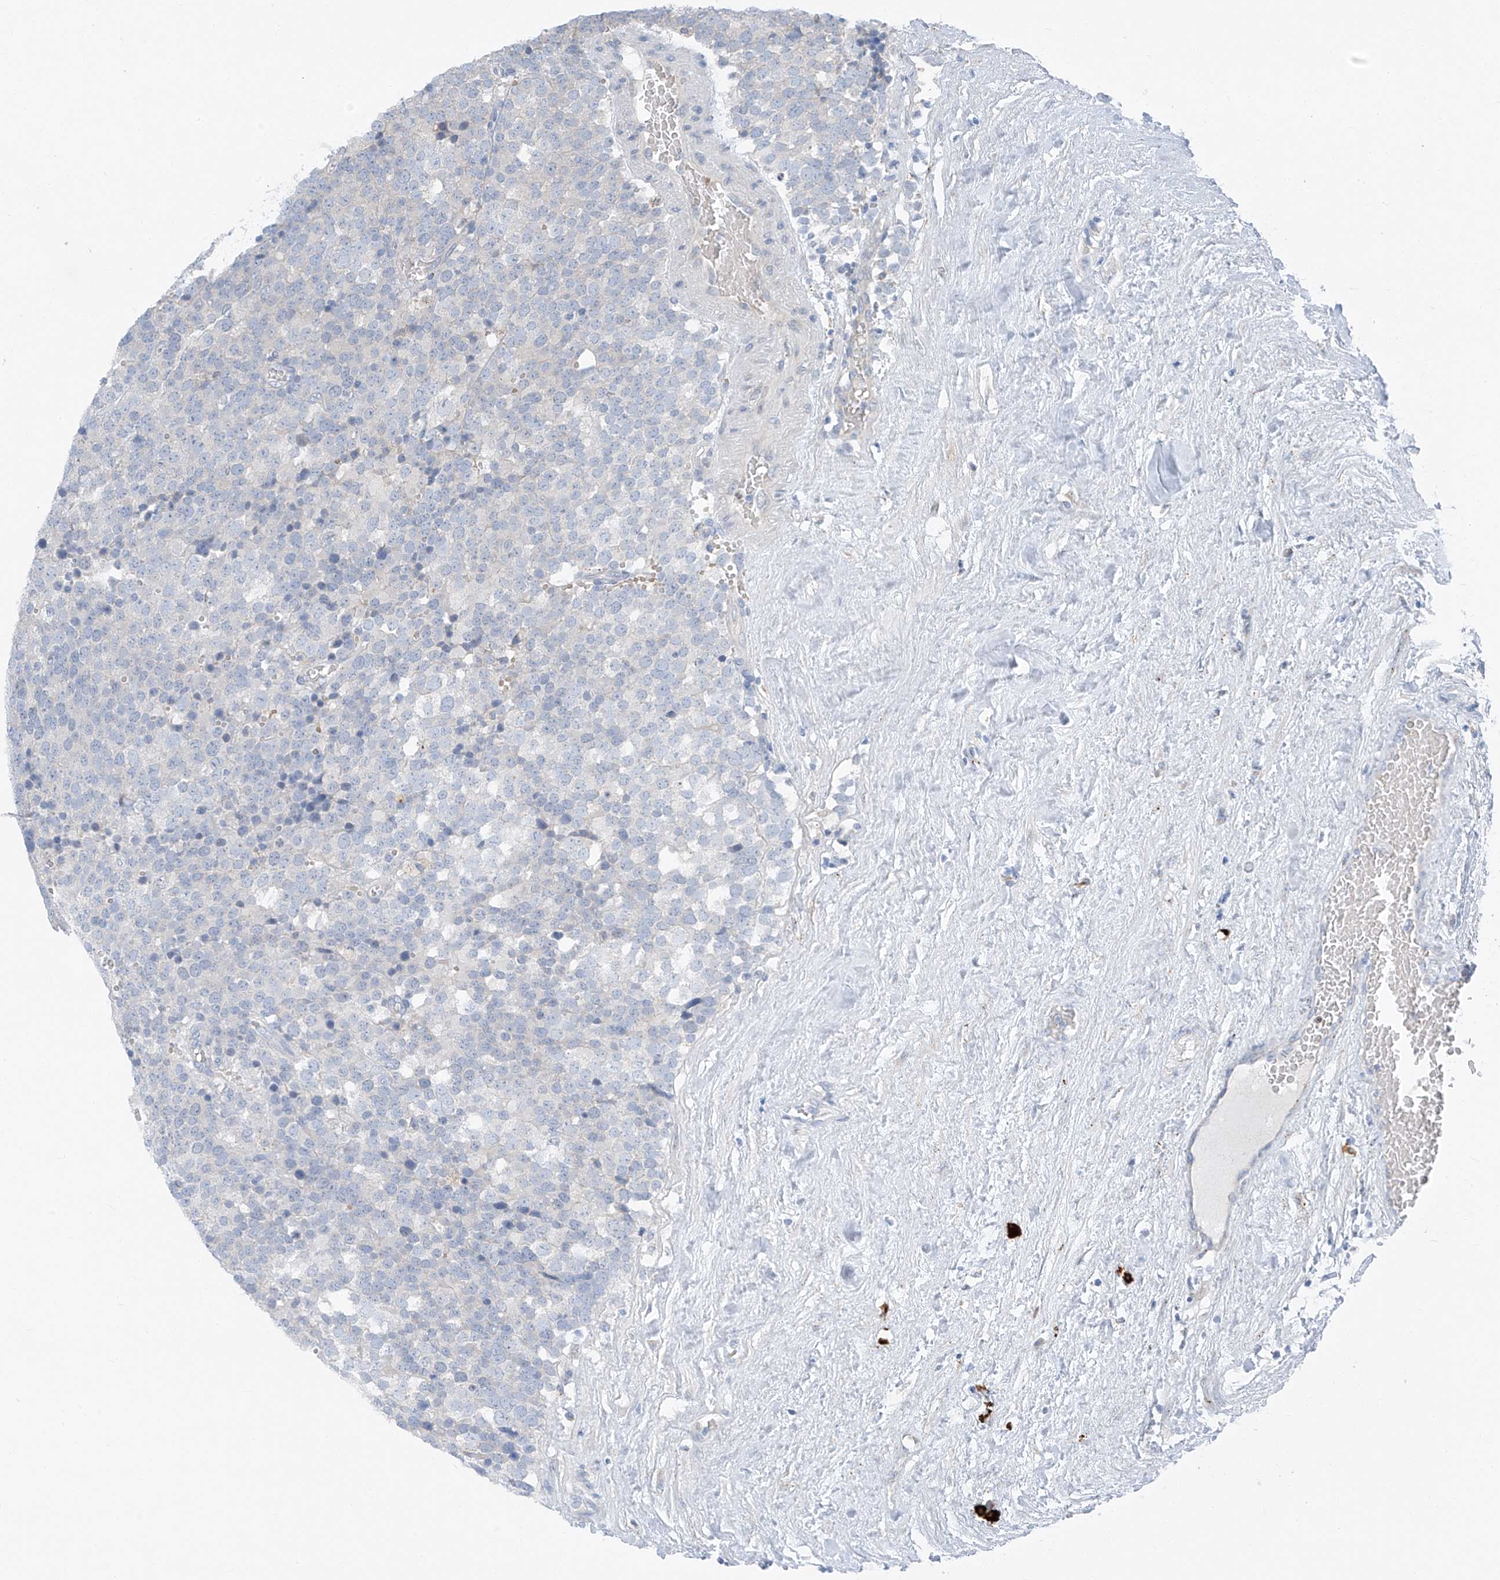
{"staining": {"intensity": "negative", "quantity": "none", "location": "none"}, "tissue": "testis cancer", "cell_type": "Tumor cells", "image_type": "cancer", "snomed": [{"axis": "morphology", "description": "Seminoma, NOS"}, {"axis": "topography", "description": "Testis"}], "caption": "Tumor cells are negative for brown protein staining in testis cancer (seminoma).", "gene": "CHMP2B", "patient": {"sex": "male", "age": 71}}